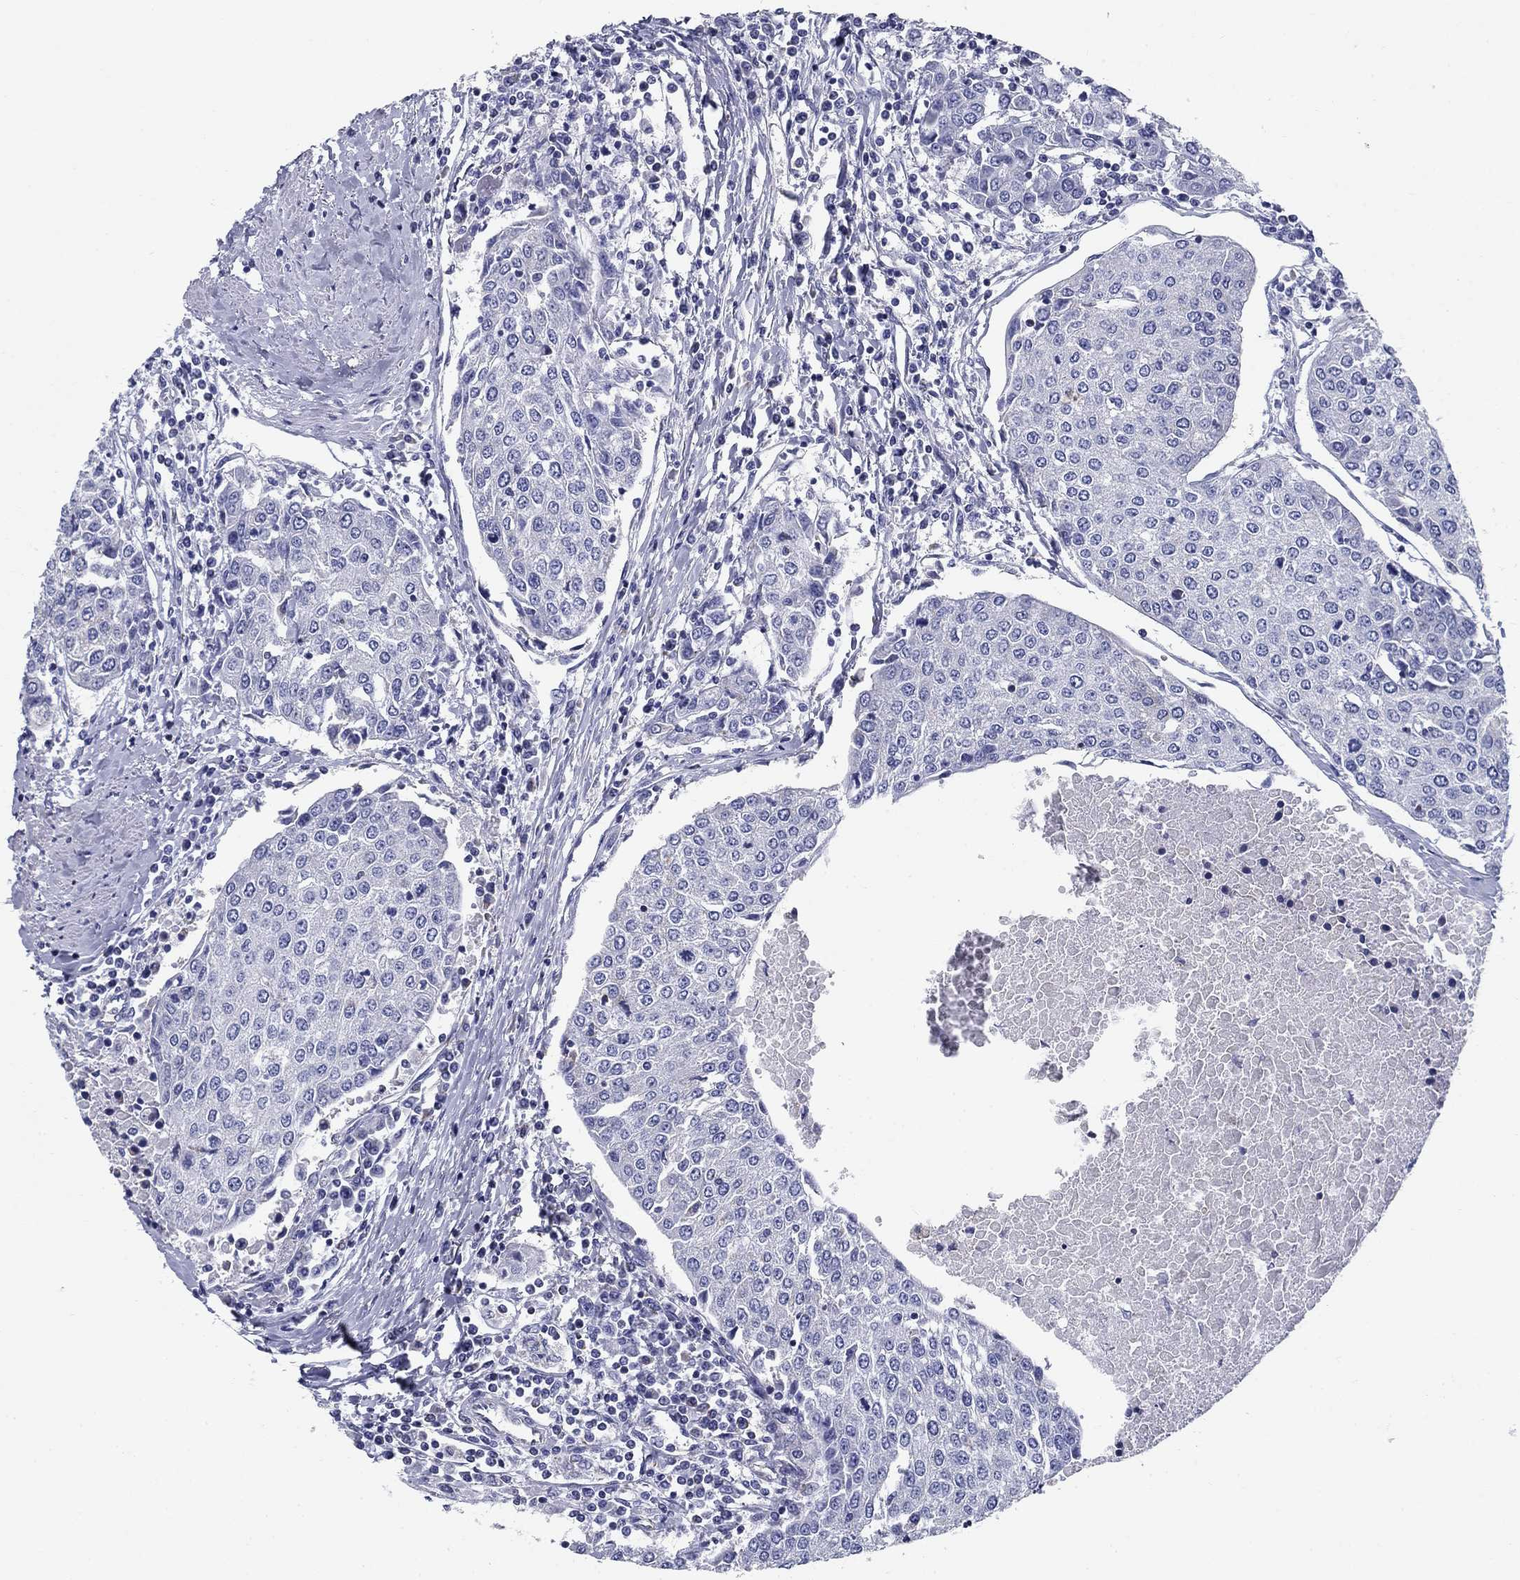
{"staining": {"intensity": "negative", "quantity": "none", "location": "none"}, "tissue": "urothelial cancer", "cell_type": "Tumor cells", "image_type": "cancer", "snomed": [{"axis": "morphology", "description": "Urothelial carcinoma, High grade"}, {"axis": "topography", "description": "Urinary bladder"}], "caption": "DAB immunohistochemical staining of human high-grade urothelial carcinoma exhibits no significant staining in tumor cells. (Brightfield microscopy of DAB immunohistochemistry (IHC) at high magnification).", "gene": "UPB1", "patient": {"sex": "female", "age": 85}}